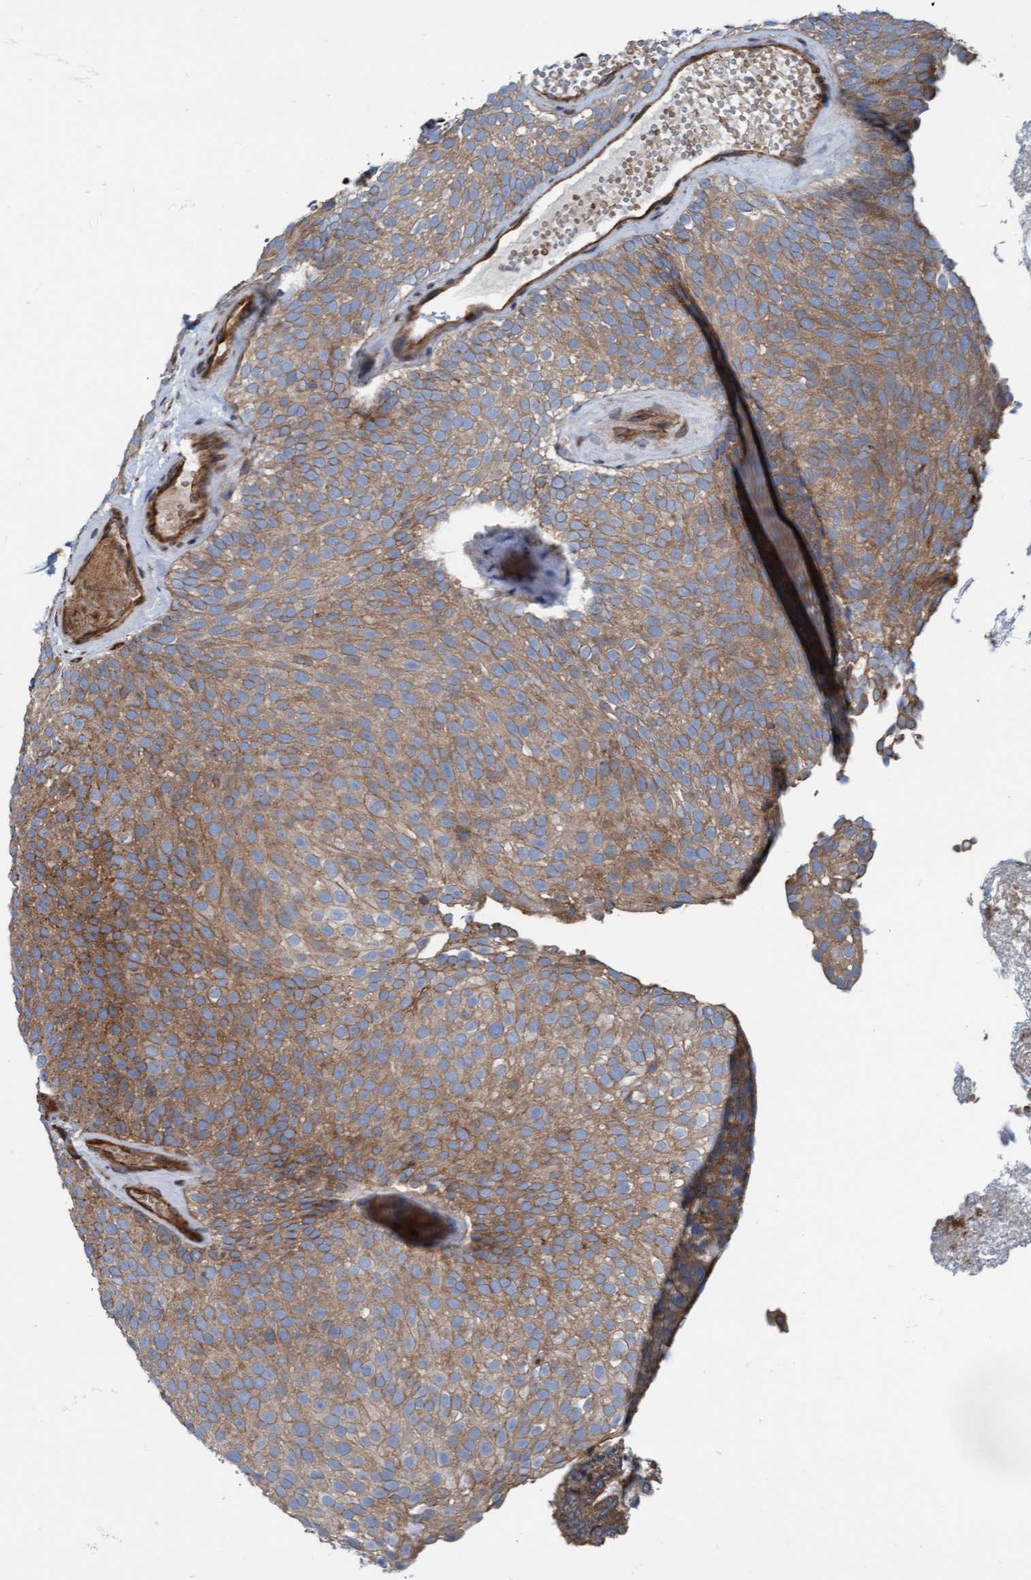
{"staining": {"intensity": "weak", "quantity": ">75%", "location": "cytoplasmic/membranous"}, "tissue": "urothelial cancer", "cell_type": "Tumor cells", "image_type": "cancer", "snomed": [{"axis": "morphology", "description": "Urothelial carcinoma, Low grade"}, {"axis": "topography", "description": "Urinary bladder"}], "caption": "Urothelial carcinoma (low-grade) stained with immunohistochemistry shows weak cytoplasmic/membranous positivity in approximately >75% of tumor cells.", "gene": "RAP1GAP2", "patient": {"sex": "male", "age": 78}}